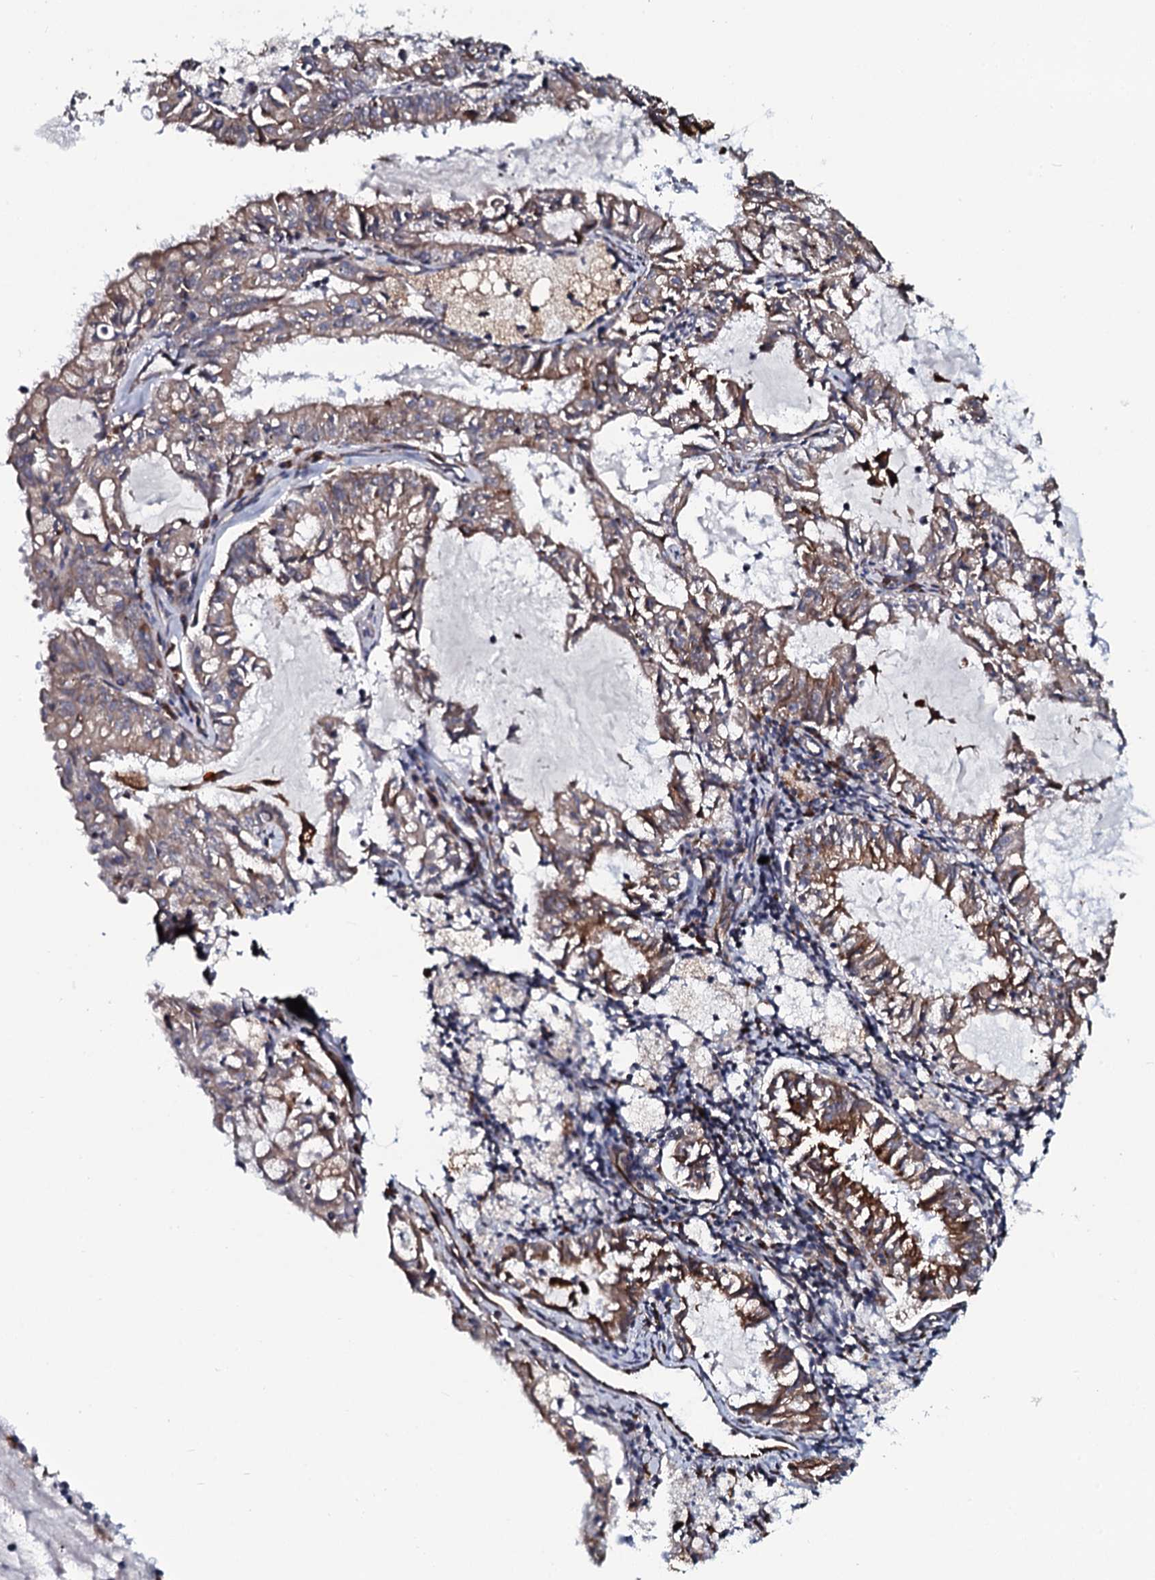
{"staining": {"intensity": "moderate", "quantity": "25%-75%", "location": "cytoplasmic/membranous"}, "tissue": "endometrial cancer", "cell_type": "Tumor cells", "image_type": "cancer", "snomed": [{"axis": "morphology", "description": "Adenocarcinoma, NOS"}, {"axis": "topography", "description": "Endometrium"}], "caption": "Endometrial cancer tissue reveals moderate cytoplasmic/membranous staining in about 25%-75% of tumor cells", "gene": "TMEM151A", "patient": {"sex": "female", "age": 57}}